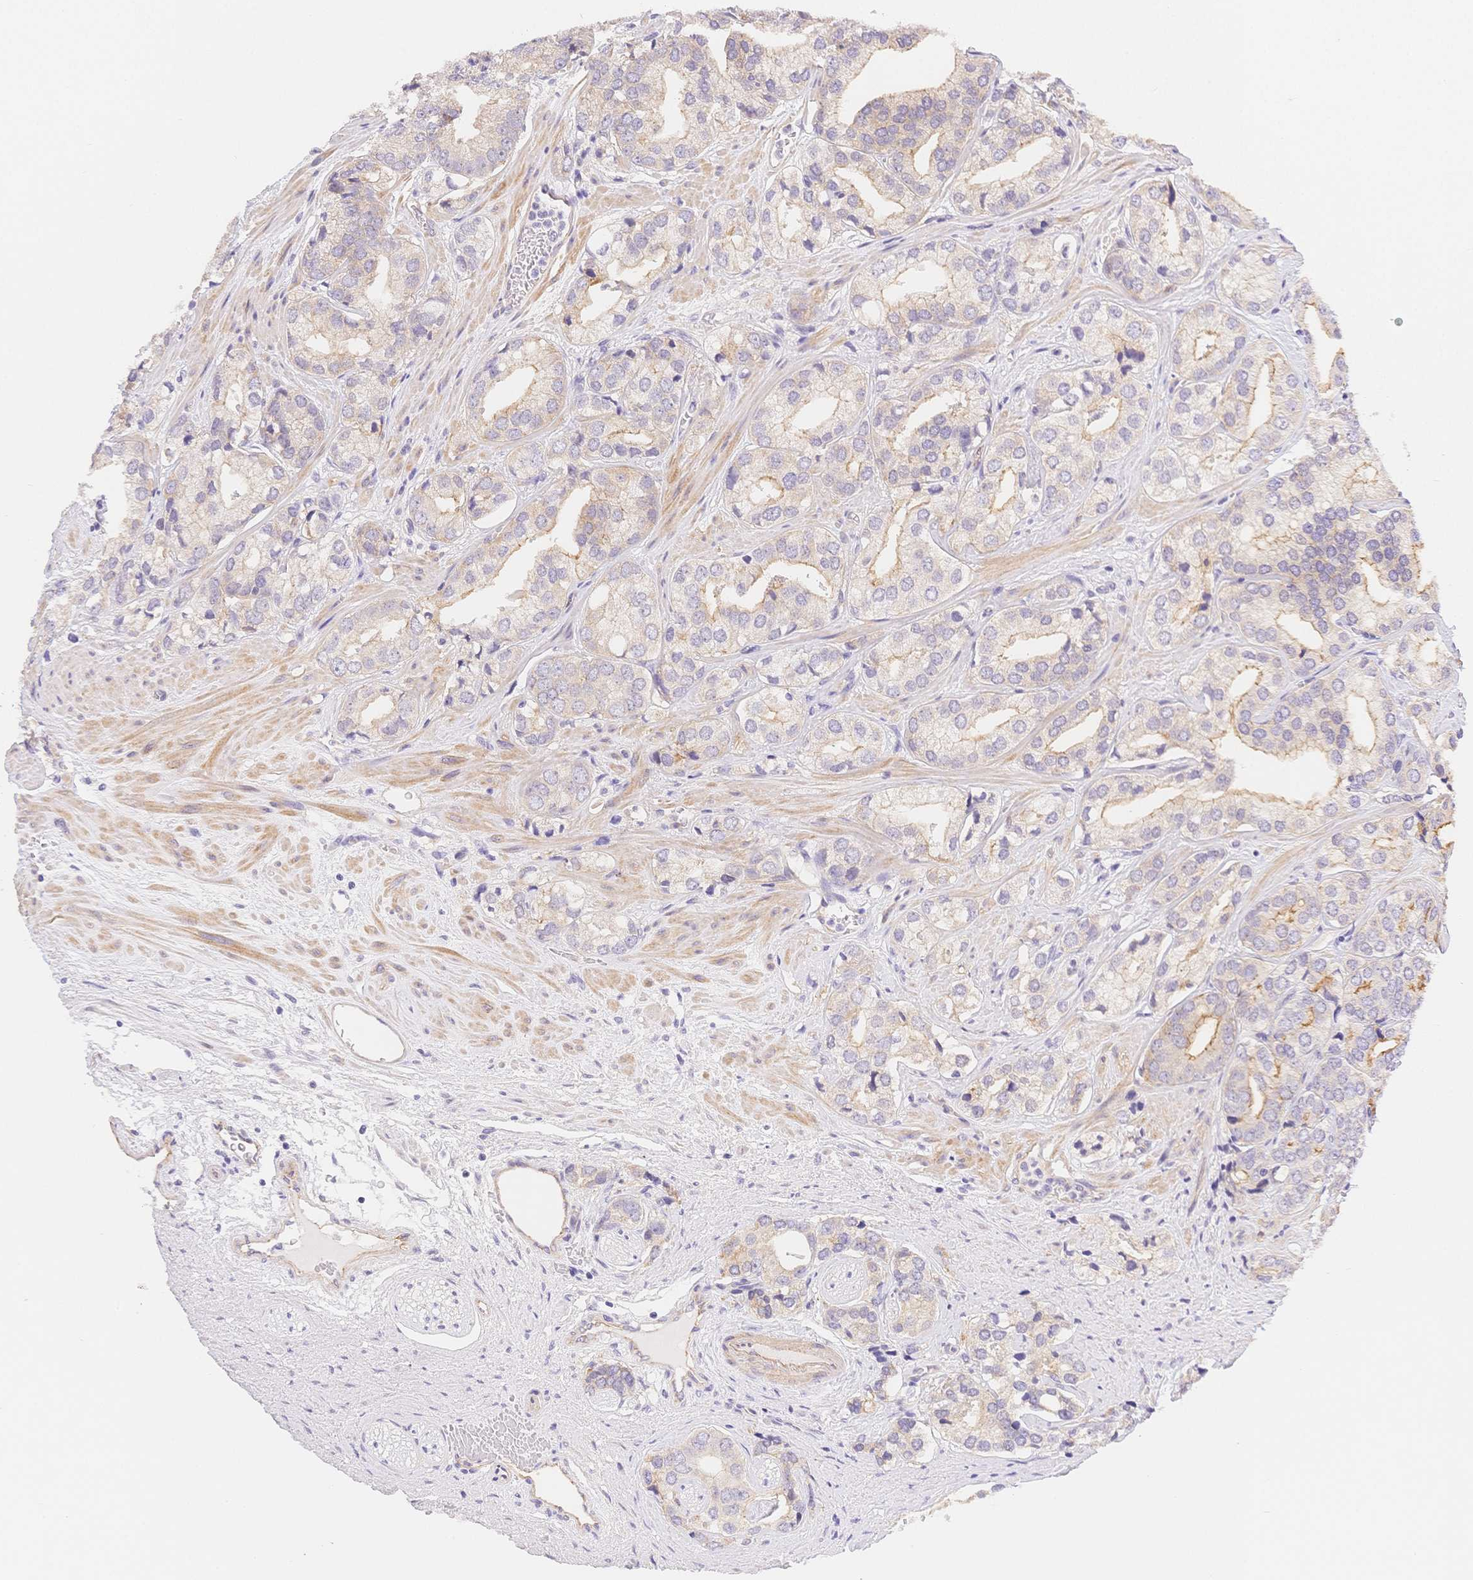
{"staining": {"intensity": "moderate", "quantity": "<25%", "location": "cytoplasmic/membranous"}, "tissue": "prostate cancer", "cell_type": "Tumor cells", "image_type": "cancer", "snomed": [{"axis": "morphology", "description": "Adenocarcinoma, High grade"}, {"axis": "topography", "description": "Prostate"}], "caption": "The micrograph shows staining of prostate cancer (adenocarcinoma (high-grade)), revealing moderate cytoplasmic/membranous protein staining (brown color) within tumor cells.", "gene": "CSN1S1", "patient": {"sex": "male", "age": 58}}